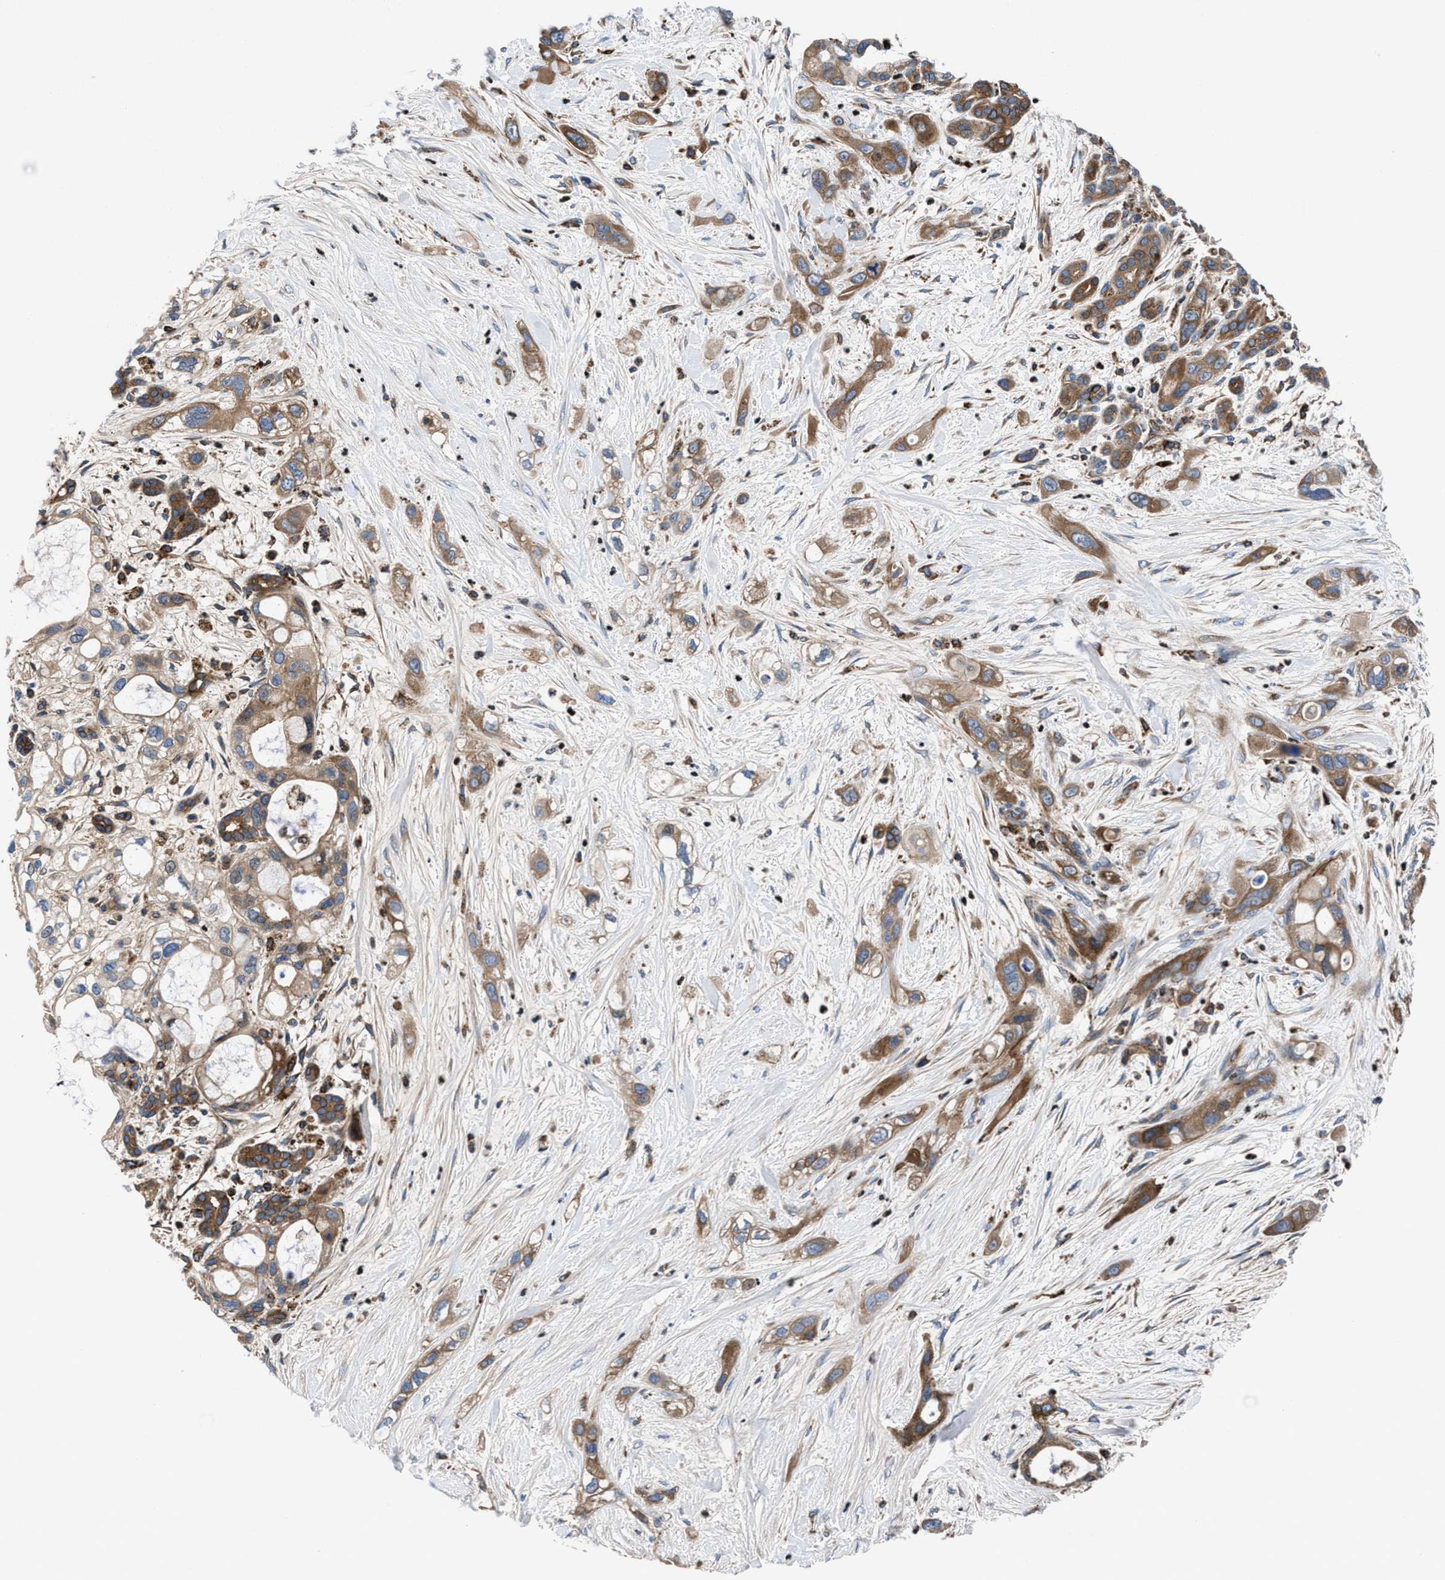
{"staining": {"intensity": "moderate", "quantity": ">75%", "location": "cytoplasmic/membranous"}, "tissue": "pancreatic cancer", "cell_type": "Tumor cells", "image_type": "cancer", "snomed": [{"axis": "morphology", "description": "Adenocarcinoma, NOS"}, {"axis": "topography", "description": "Pancreas"}], "caption": "Immunohistochemical staining of human pancreatic cancer (adenocarcinoma) exhibits medium levels of moderate cytoplasmic/membranous expression in approximately >75% of tumor cells.", "gene": "PRR15L", "patient": {"sex": "male", "age": 59}}